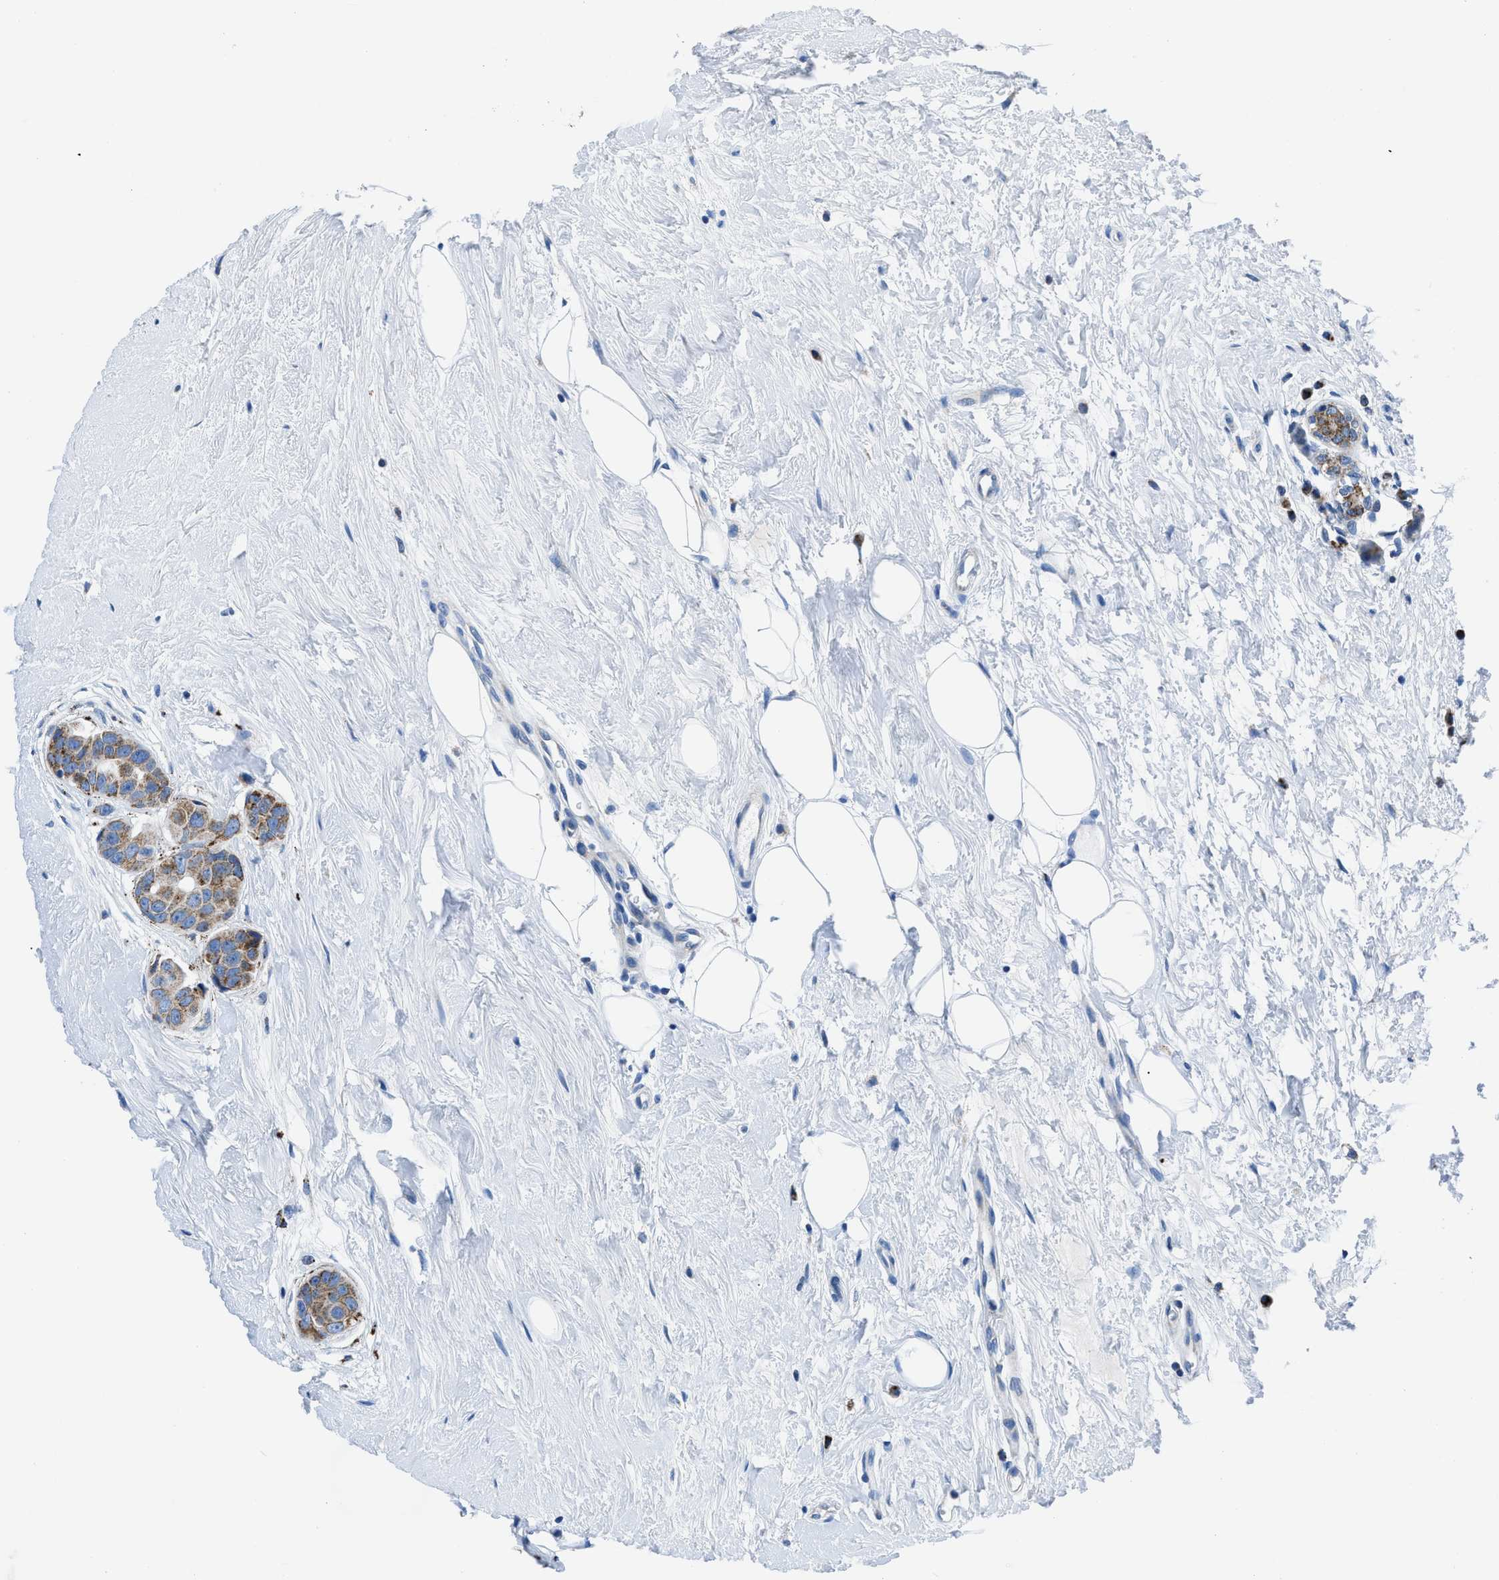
{"staining": {"intensity": "moderate", "quantity": ">75%", "location": "cytoplasmic/membranous"}, "tissue": "breast cancer", "cell_type": "Tumor cells", "image_type": "cancer", "snomed": [{"axis": "morphology", "description": "Normal tissue, NOS"}, {"axis": "morphology", "description": "Duct carcinoma"}, {"axis": "topography", "description": "Breast"}], "caption": "Immunohistochemistry (IHC) of human invasive ductal carcinoma (breast) reveals medium levels of moderate cytoplasmic/membranous expression in about >75% of tumor cells.", "gene": "ZDHHC3", "patient": {"sex": "female", "age": 39}}